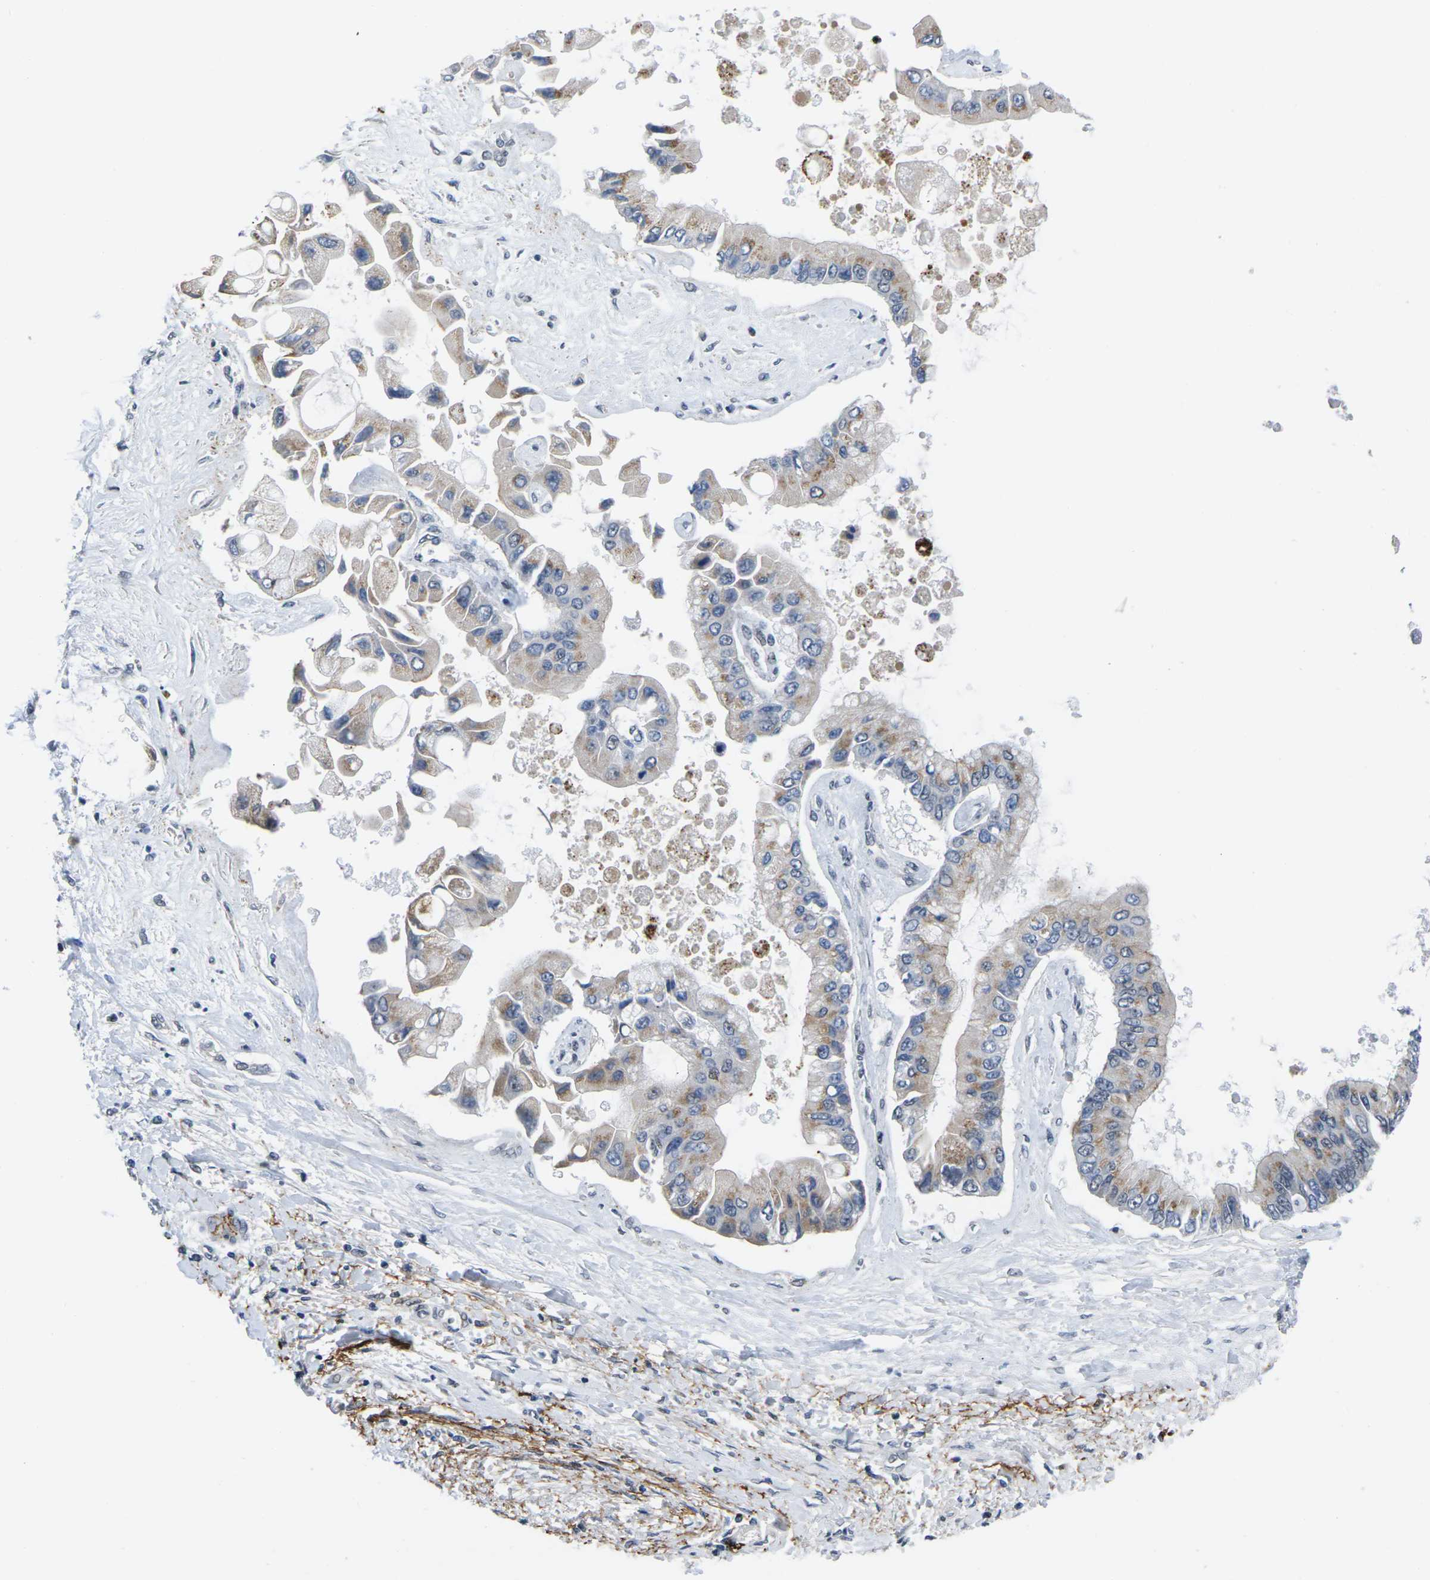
{"staining": {"intensity": "moderate", "quantity": "<25%", "location": "cytoplasmic/membranous"}, "tissue": "liver cancer", "cell_type": "Tumor cells", "image_type": "cancer", "snomed": [{"axis": "morphology", "description": "Cholangiocarcinoma"}, {"axis": "topography", "description": "Liver"}], "caption": "Liver cancer (cholangiocarcinoma) tissue reveals moderate cytoplasmic/membranous expression in about <25% of tumor cells", "gene": "RBM7", "patient": {"sex": "male", "age": 50}}